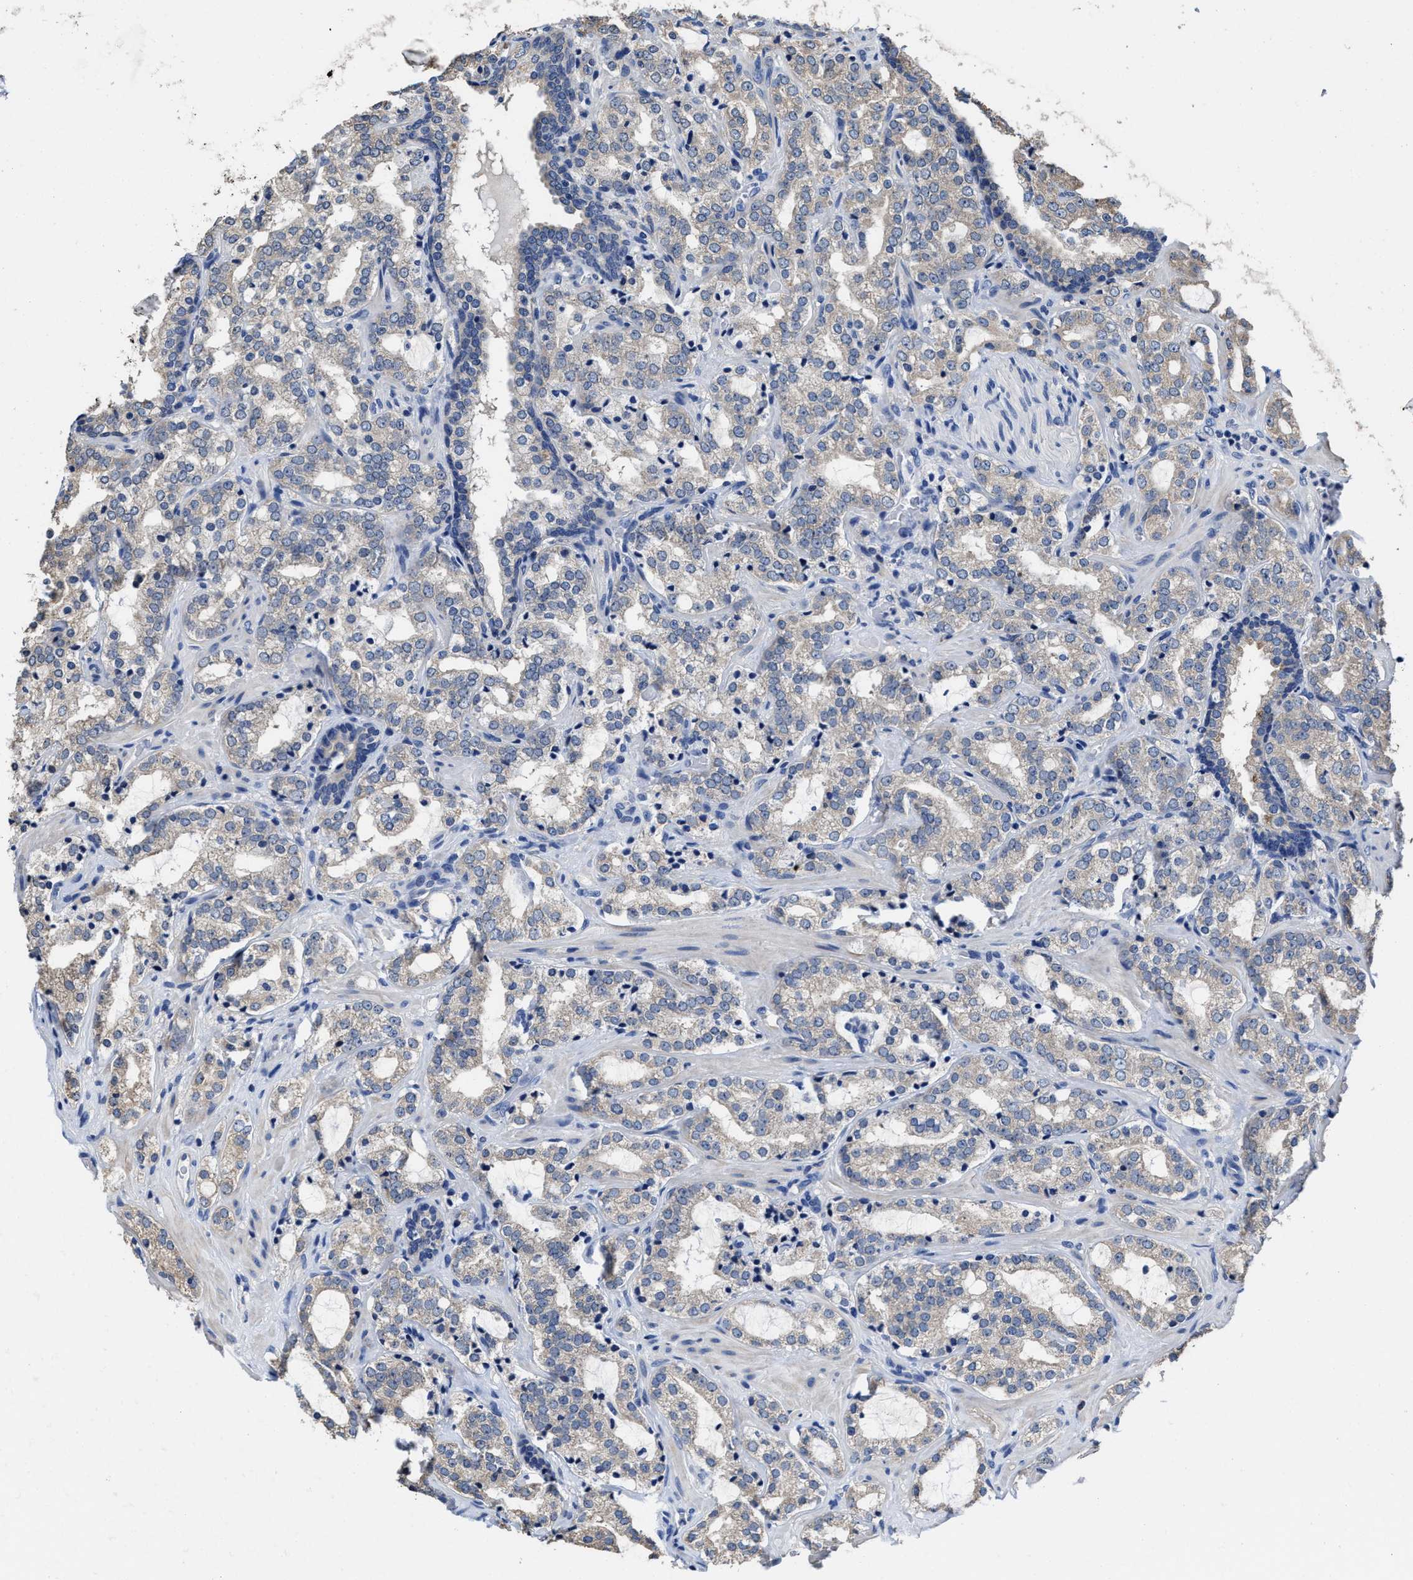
{"staining": {"intensity": "negative", "quantity": "none", "location": "none"}, "tissue": "prostate cancer", "cell_type": "Tumor cells", "image_type": "cancer", "snomed": [{"axis": "morphology", "description": "Adenocarcinoma, High grade"}, {"axis": "topography", "description": "Prostate"}], "caption": "DAB (3,3'-diaminobenzidine) immunohistochemical staining of prostate cancer (adenocarcinoma (high-grade)) demonstrates no significant positivity in tumor cells. Nuclei are stained in blue.", "gene": "HOOK1", "patient": {"sex": "male", "age": 64}}